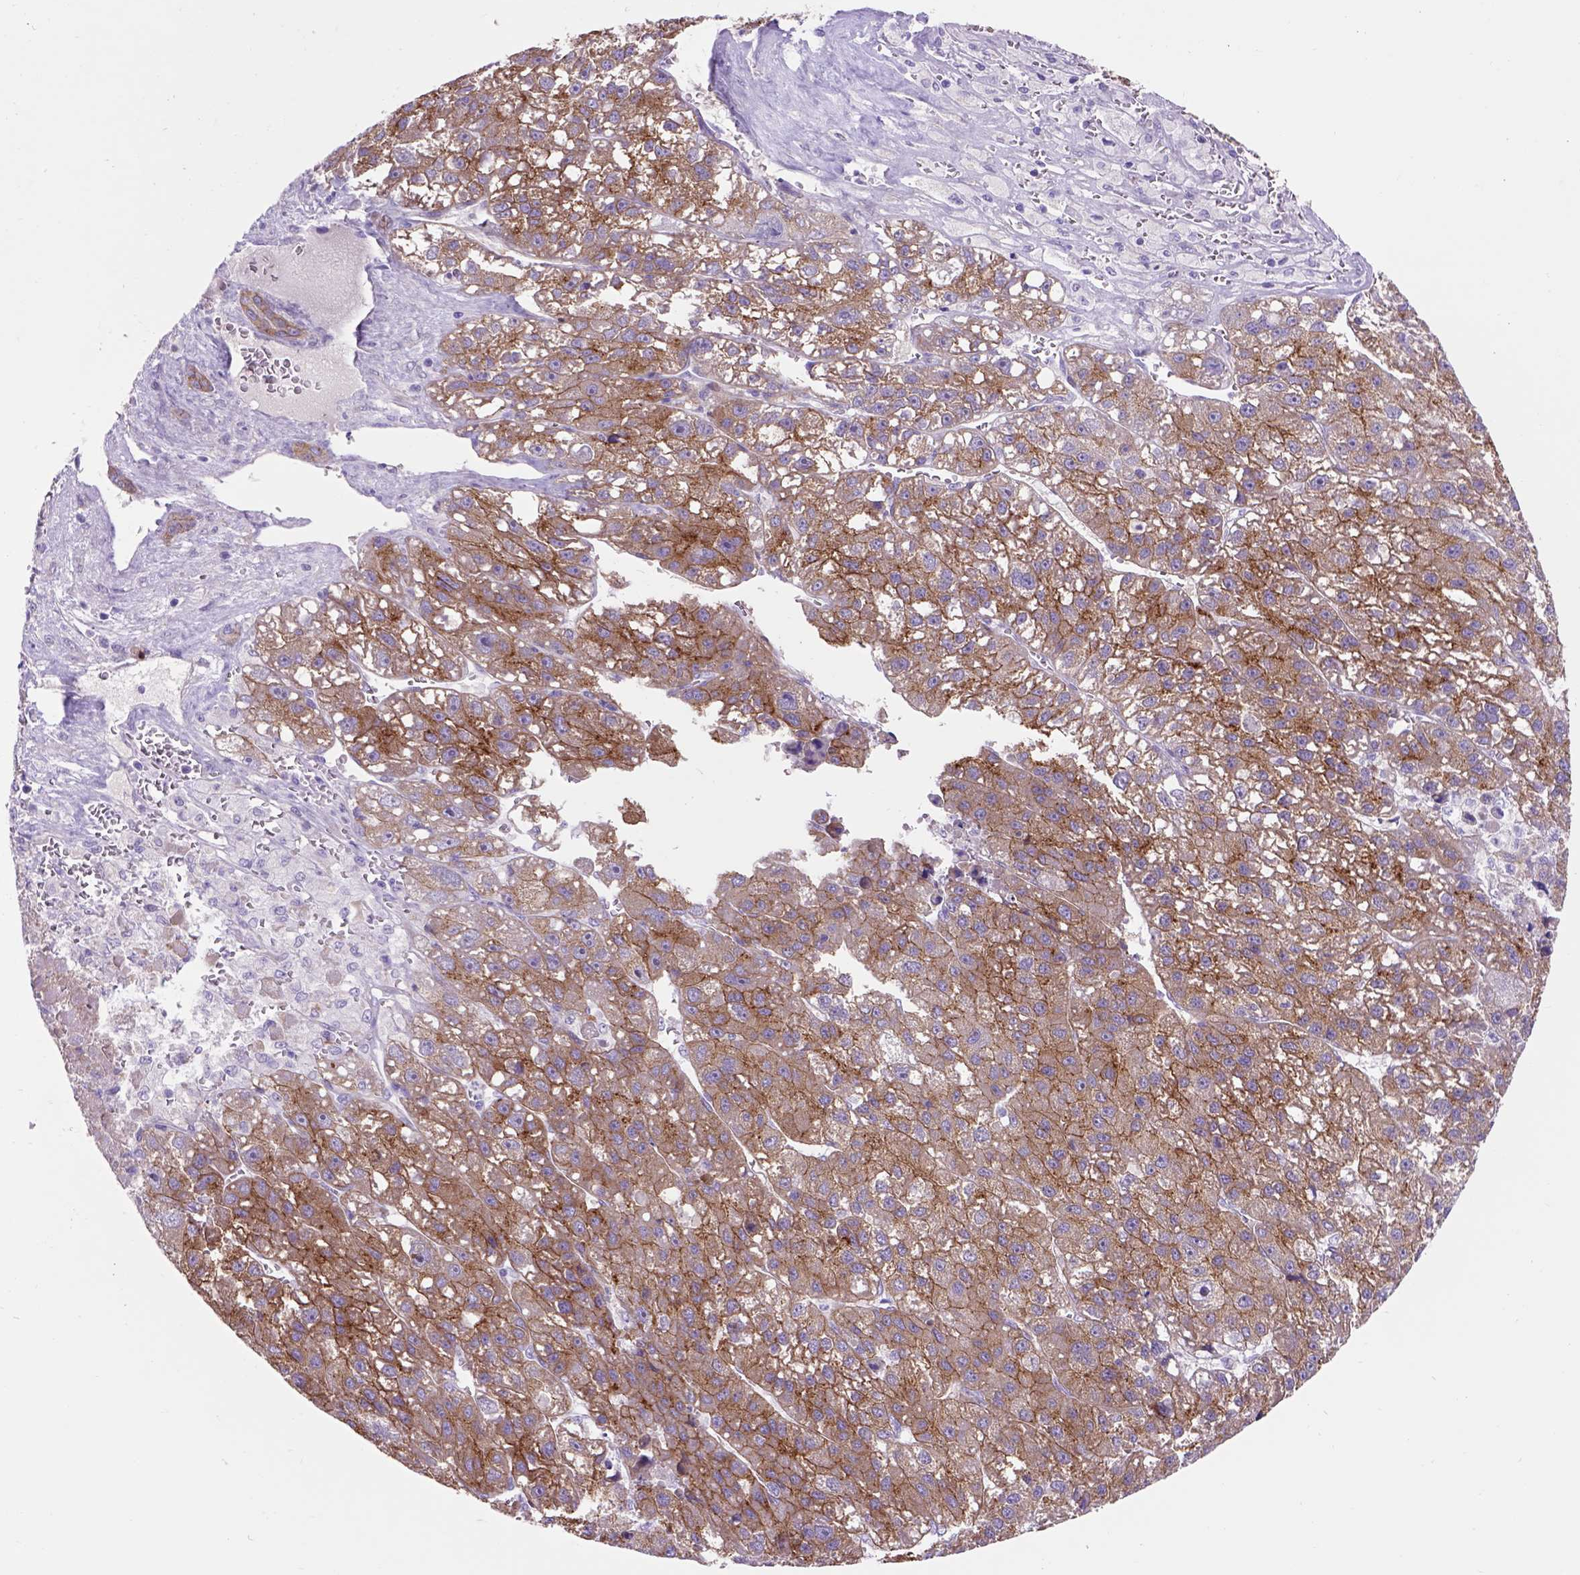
{"staining": {"intensity": "moderate", "quantity": ">75%", "location": "cytoplasmic/membranous"}, "tissue": "liver cancer", "cell_type": "Tumor cells", "image_type": "cancer", "snomed": [{"axis": "morphology", "description": "Carcinoma, Hepatocellular, NOS"}, {"axis": "topography", "description": "Liver"}], "caption": "Hepatocellular carcinoma (liver) stained with IHC demonstrates moderate cytoplasmic/membranous staining in about >75% of tumor cells.", "gene": "EGFR", "patient": {"sex": "female", "age": 70}}